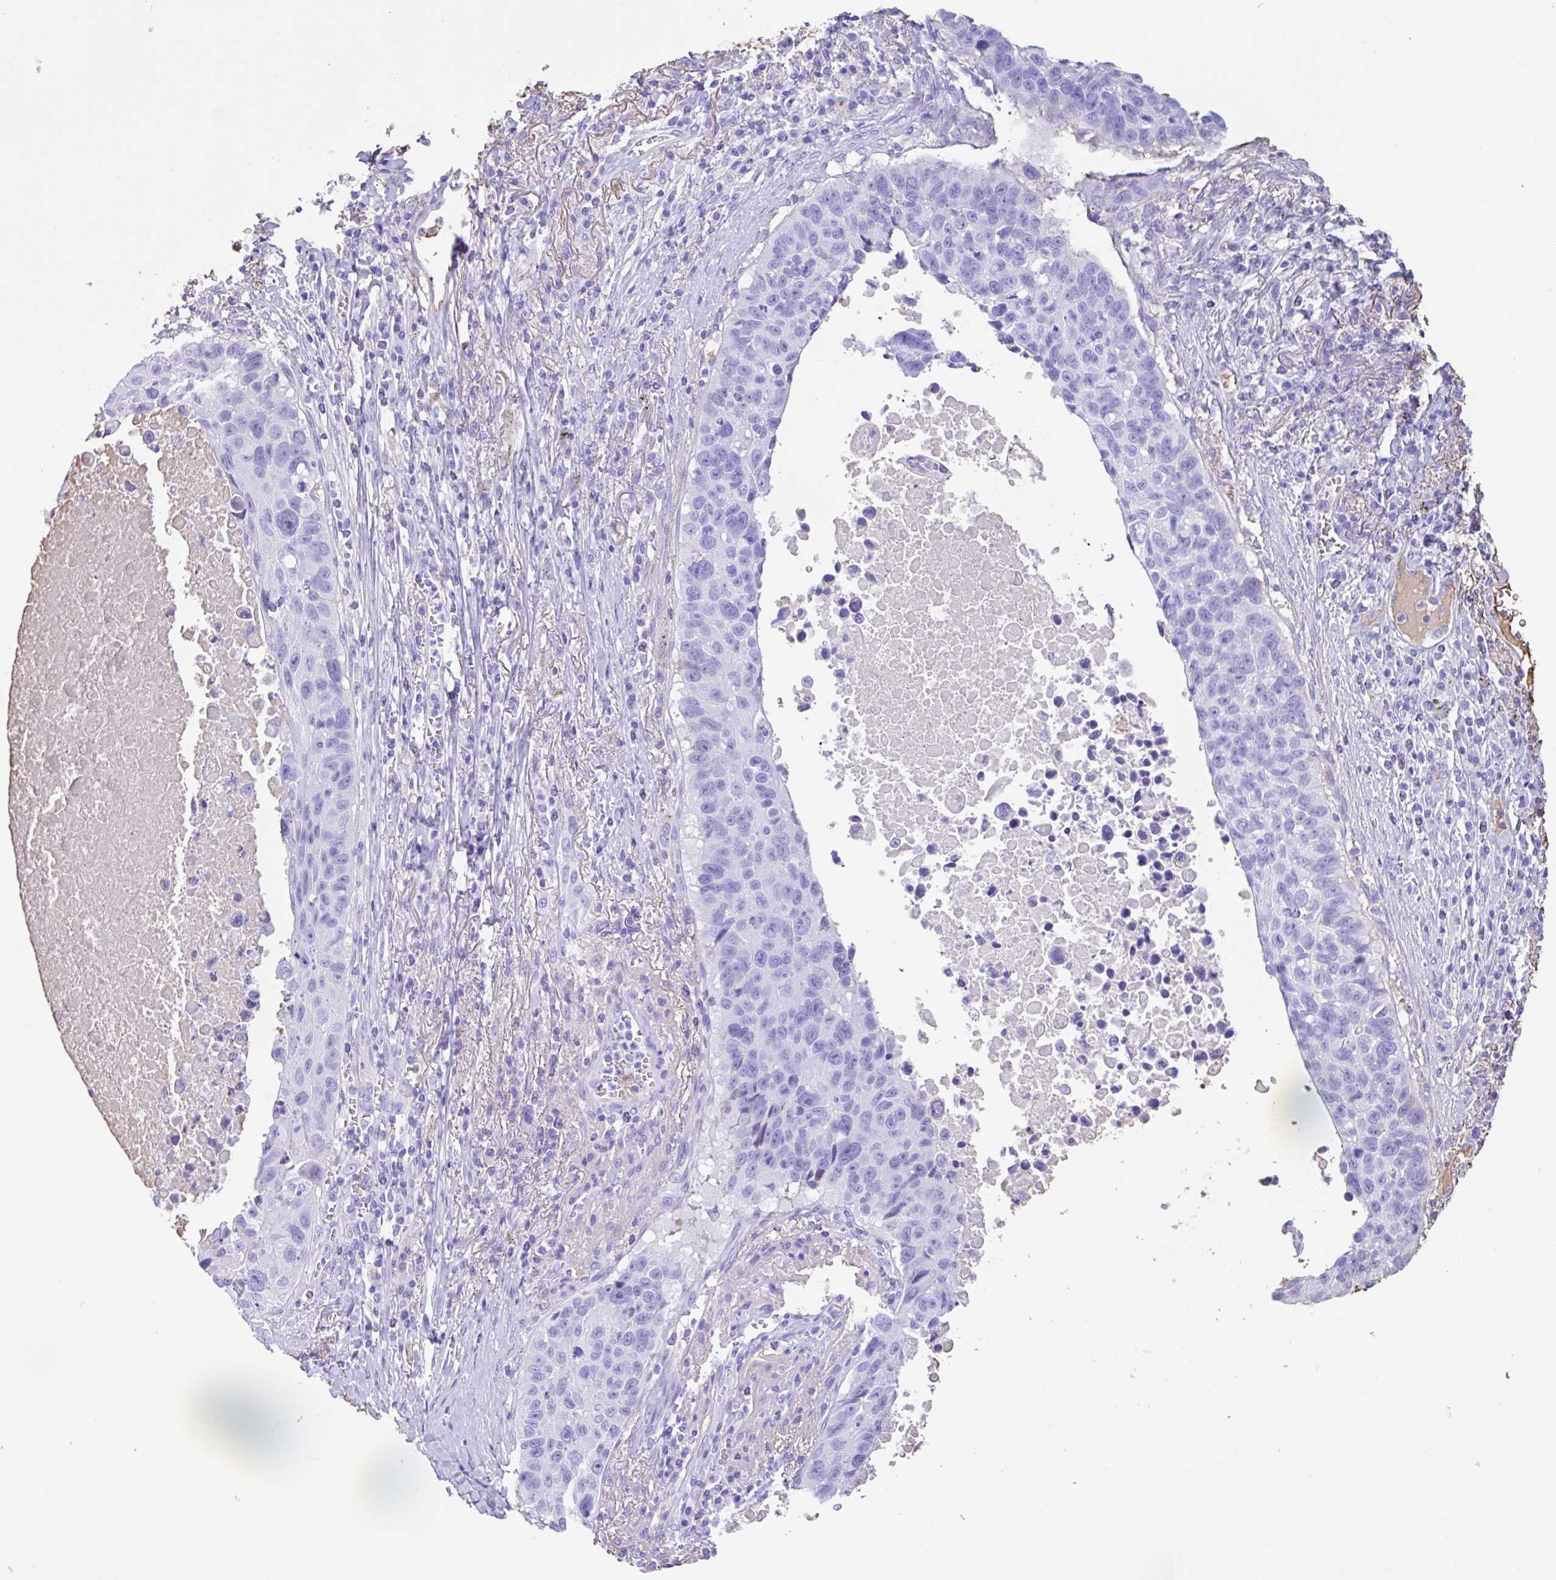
{"staining": {"intensity": "negative", "quantity": "none", "location": "none"}, "tissue": "lung cancer", "cell_type": "Tumor cells", "image_type": "cancer", "snomed": [{"axis": "morphology", "description": "Squamous cell carcinoma, NOS"}, {"axis": "topography", "description": "Lung"}], "caption": "Tumor cells show no significant expression in lung cancer.", "gene": "HOXC12", "patient": {"sex": "male", "age": 66}}